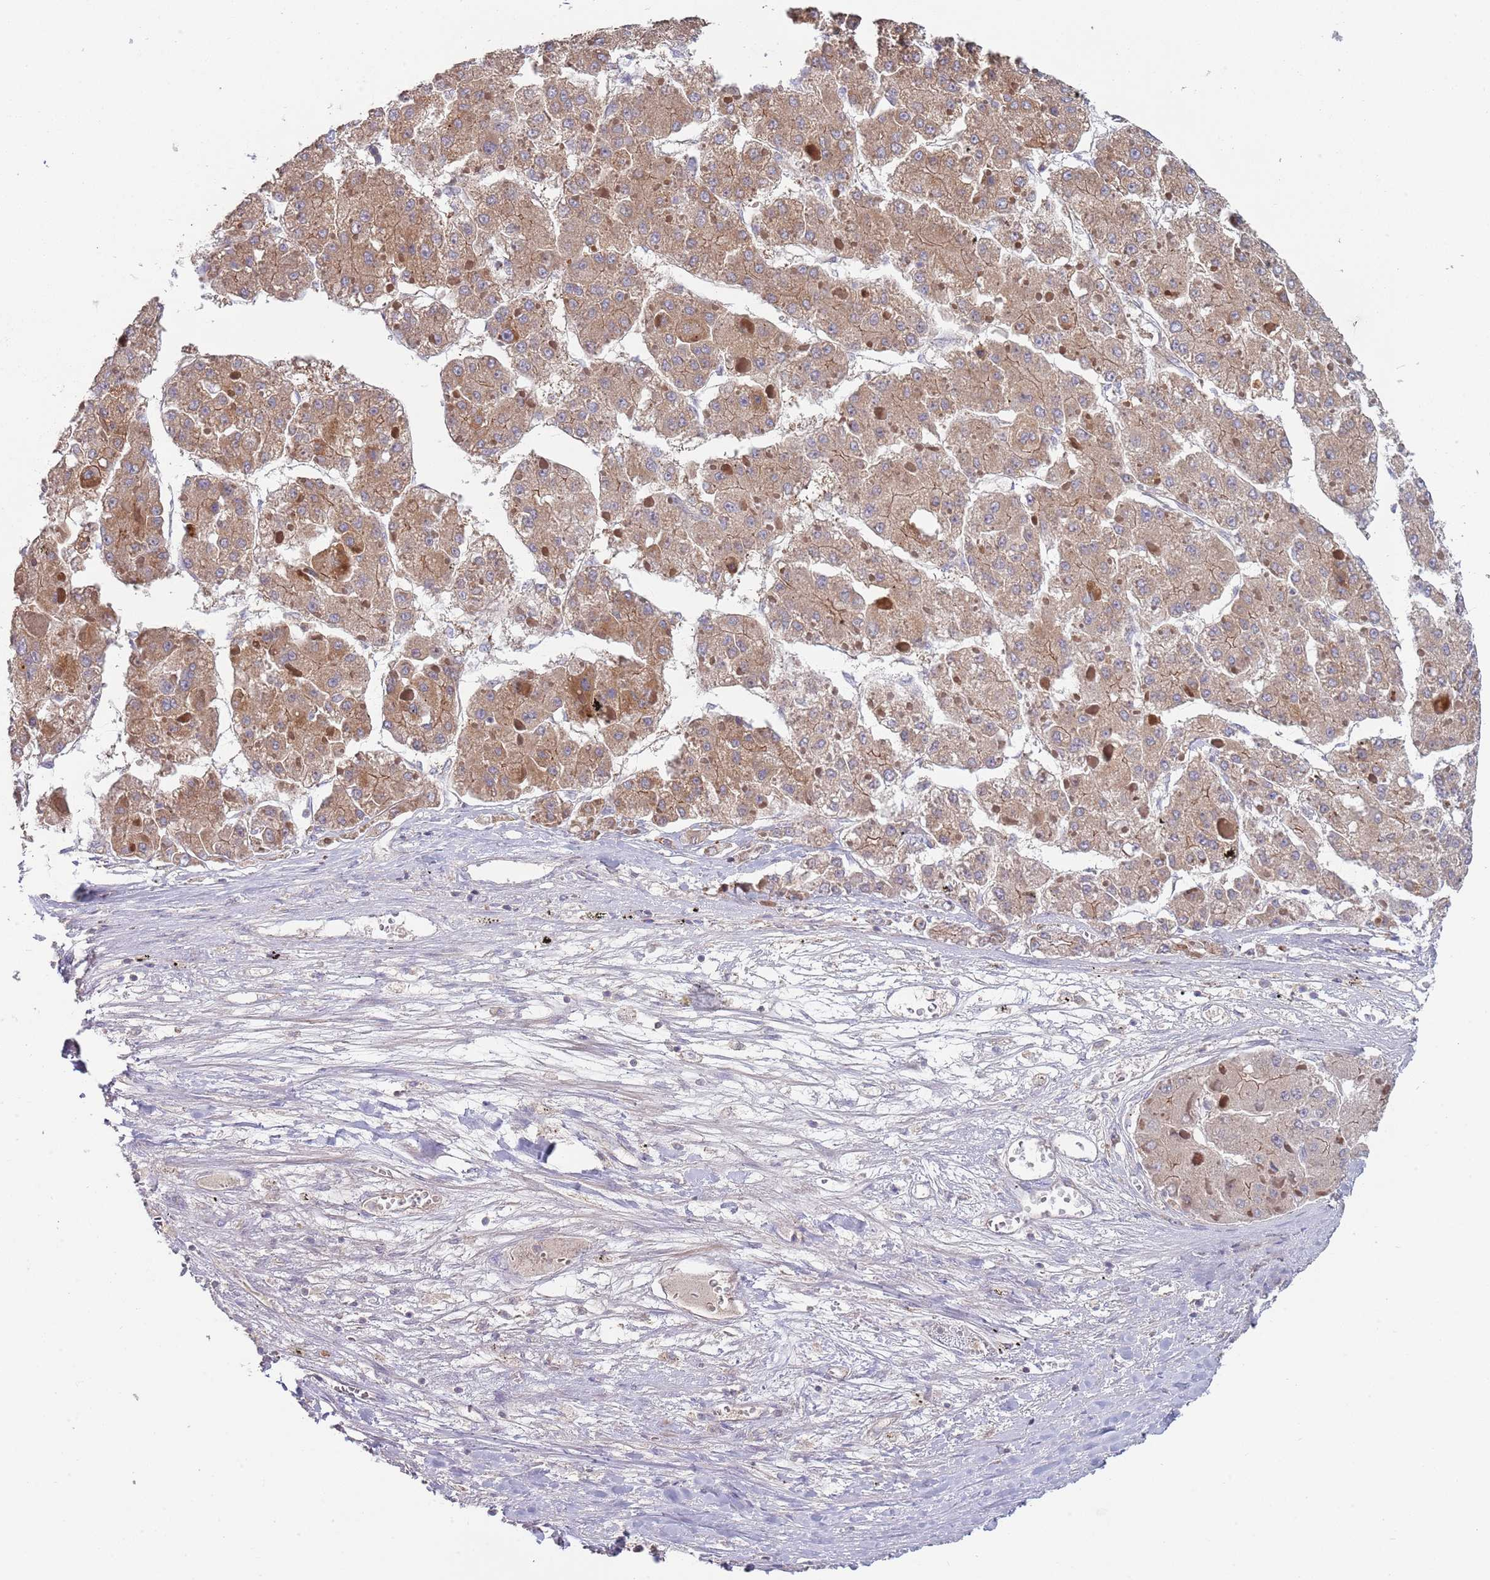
{"staining": {"intensity": "moderate", "quantity": ">75%", "location": "cytoplasmic/membranous"}, "tissue": "liver cancer", "cell_type": "Tumor cells", "image_type": "cancer", "snomed": [{"axis": "morphology", "description": "Carcinoma, Hepatocellular, NOS"}, {"axis": "topography", "description": "Liver"}], "caption": "Hepatocellular carcinoma (liver) was stained to show a protein in brown. There is medium levels of moderate cytoplasmic/membranous expression in about >75% of tumor cells.", "gene": "ABCC10", "patient": {"sex": "female", "age": 73}}